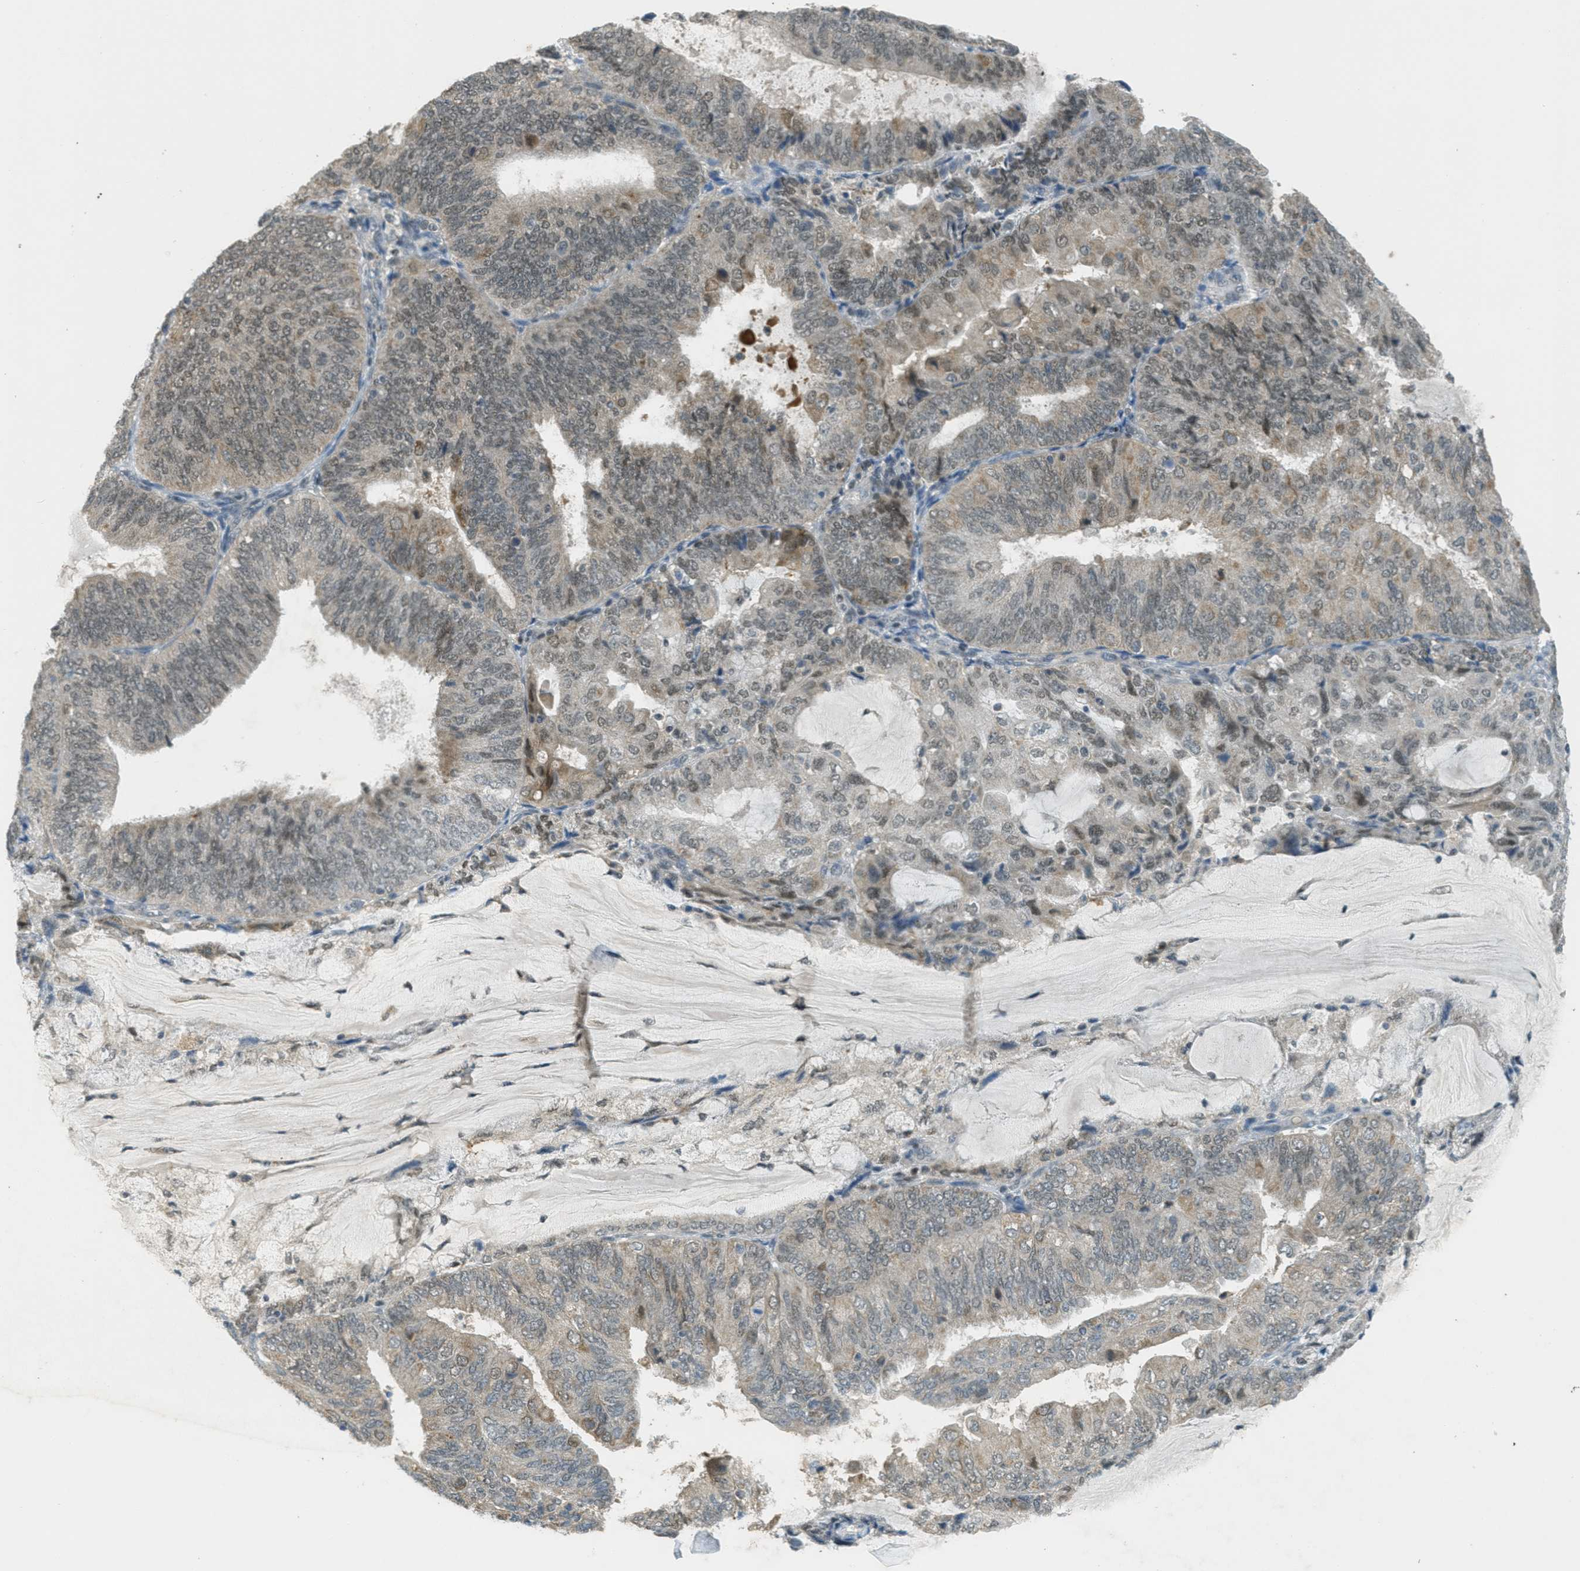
{"staining": {"intensity": "weak", "quantity": ">75%", "location": "cytoplasmic/membranous,nuclear"}, "tissue": "endometrial cancer", "cell_type": "Tumor cells", "image_type": "cancer", "snomed": [{"axis": "morphology", "description": "Adenocarcinoma, NOS"}, {"axis": "topography", "description": "Endometrium"}], "caption": "There is low levels of weak cytoplasmic/membranous and nuclear staining in tumor cells of endometrial adenocarcinoma, as demonstrated by immunohistochemical staining (brown color).", "gene": "TCF20", "patient": {"sex": "female", "age": 81}}